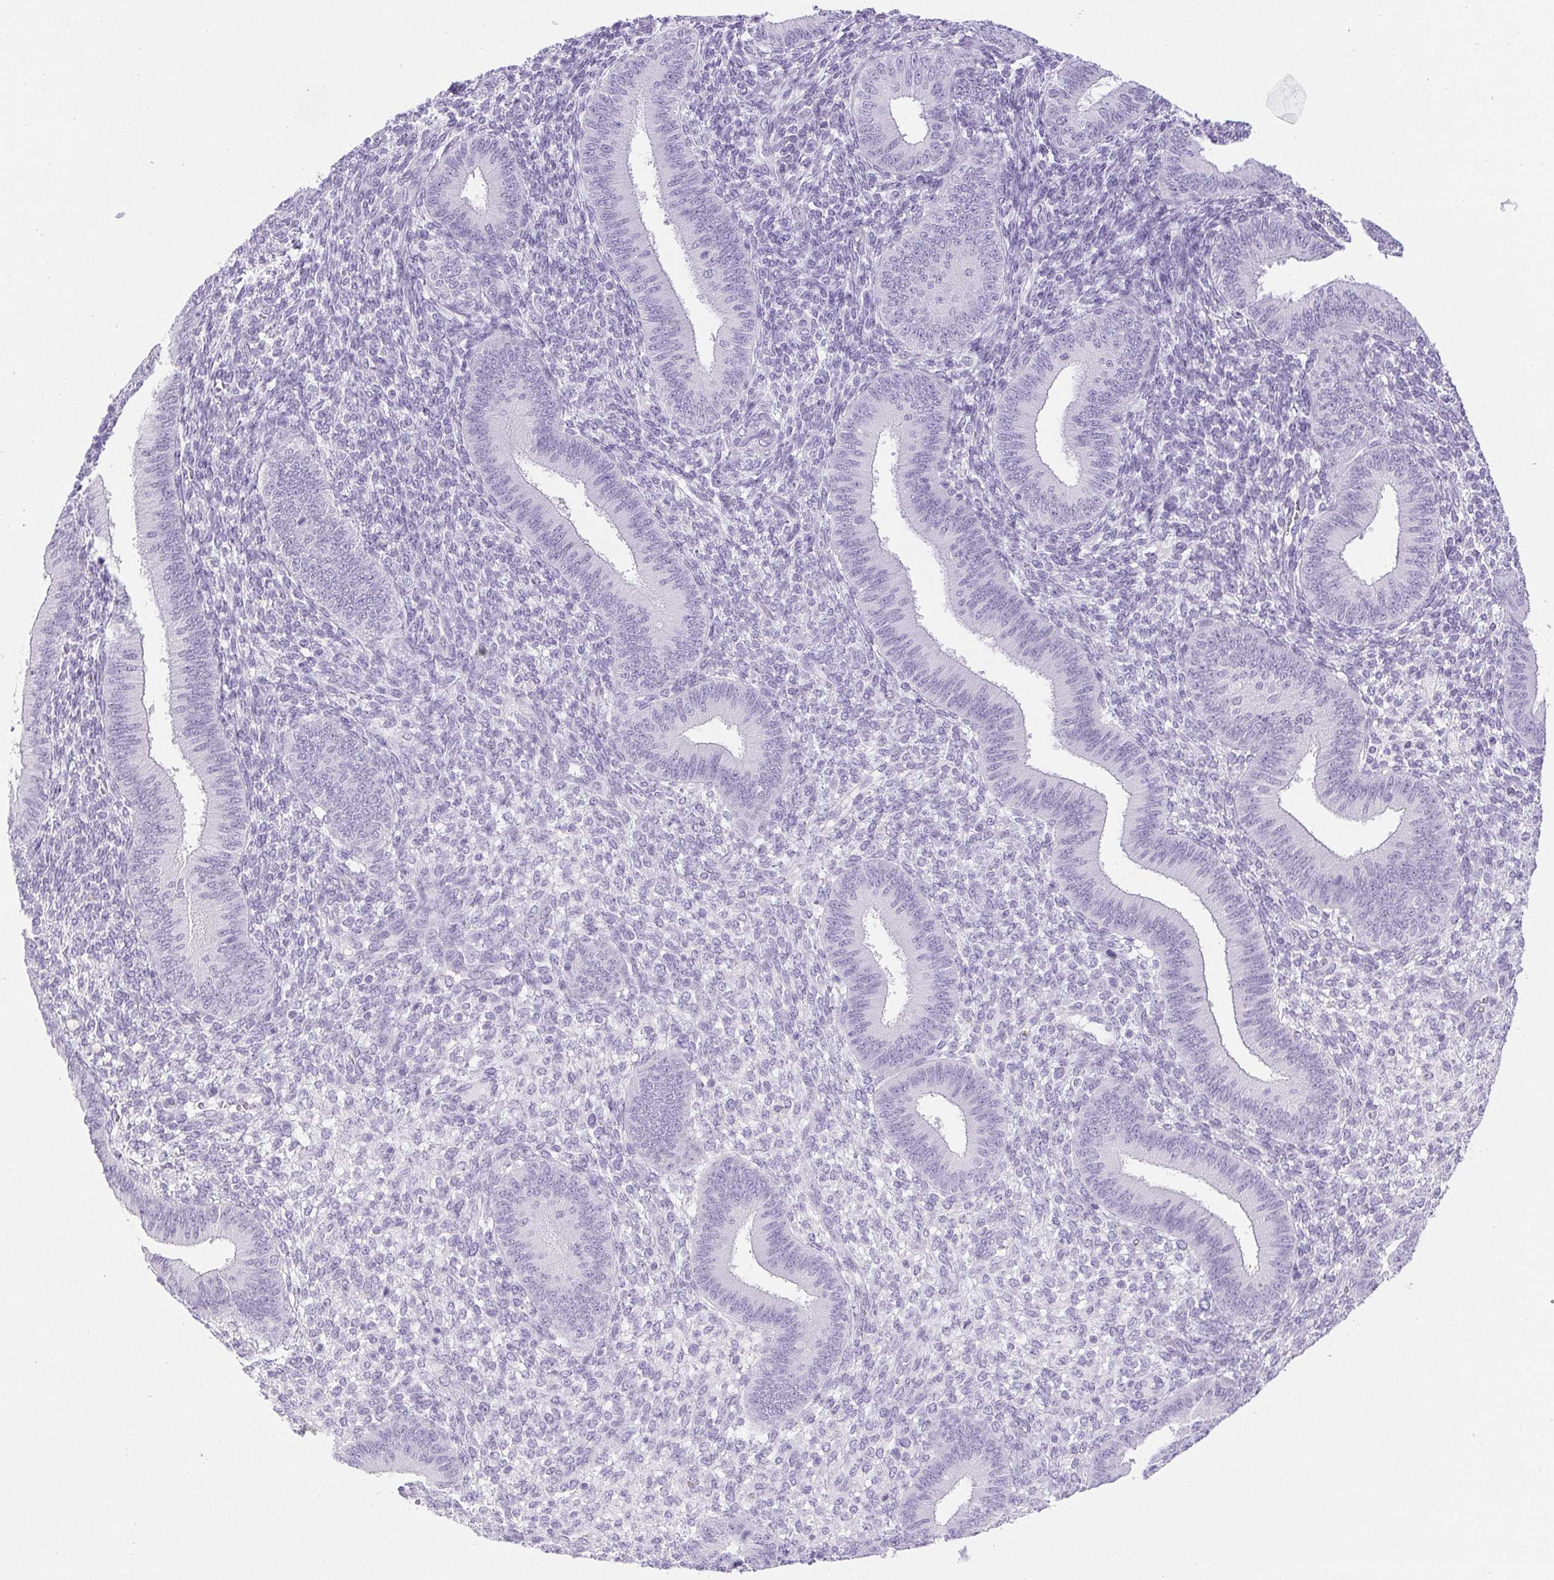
{"staining": {"intensity": "negative", "quantity": "none", "location": "none"}, "tissue": "endometrium", "cell_type": "Cells in endometrial stroma", "image_type": "normal", "snomed": [{"axis": "morphology", "description": "Normal tissue, NOS"}, {"axis": "topography", "description": "Endometrium"}], "caption": "A high-resolution micrograph shows immunohistochemistry (IHC) staining of normal endometrium, which shows no significant positivity in cells in endometrial stroma.", "gene": "HLA", "patient": {"sex": "female", "age": 39}}